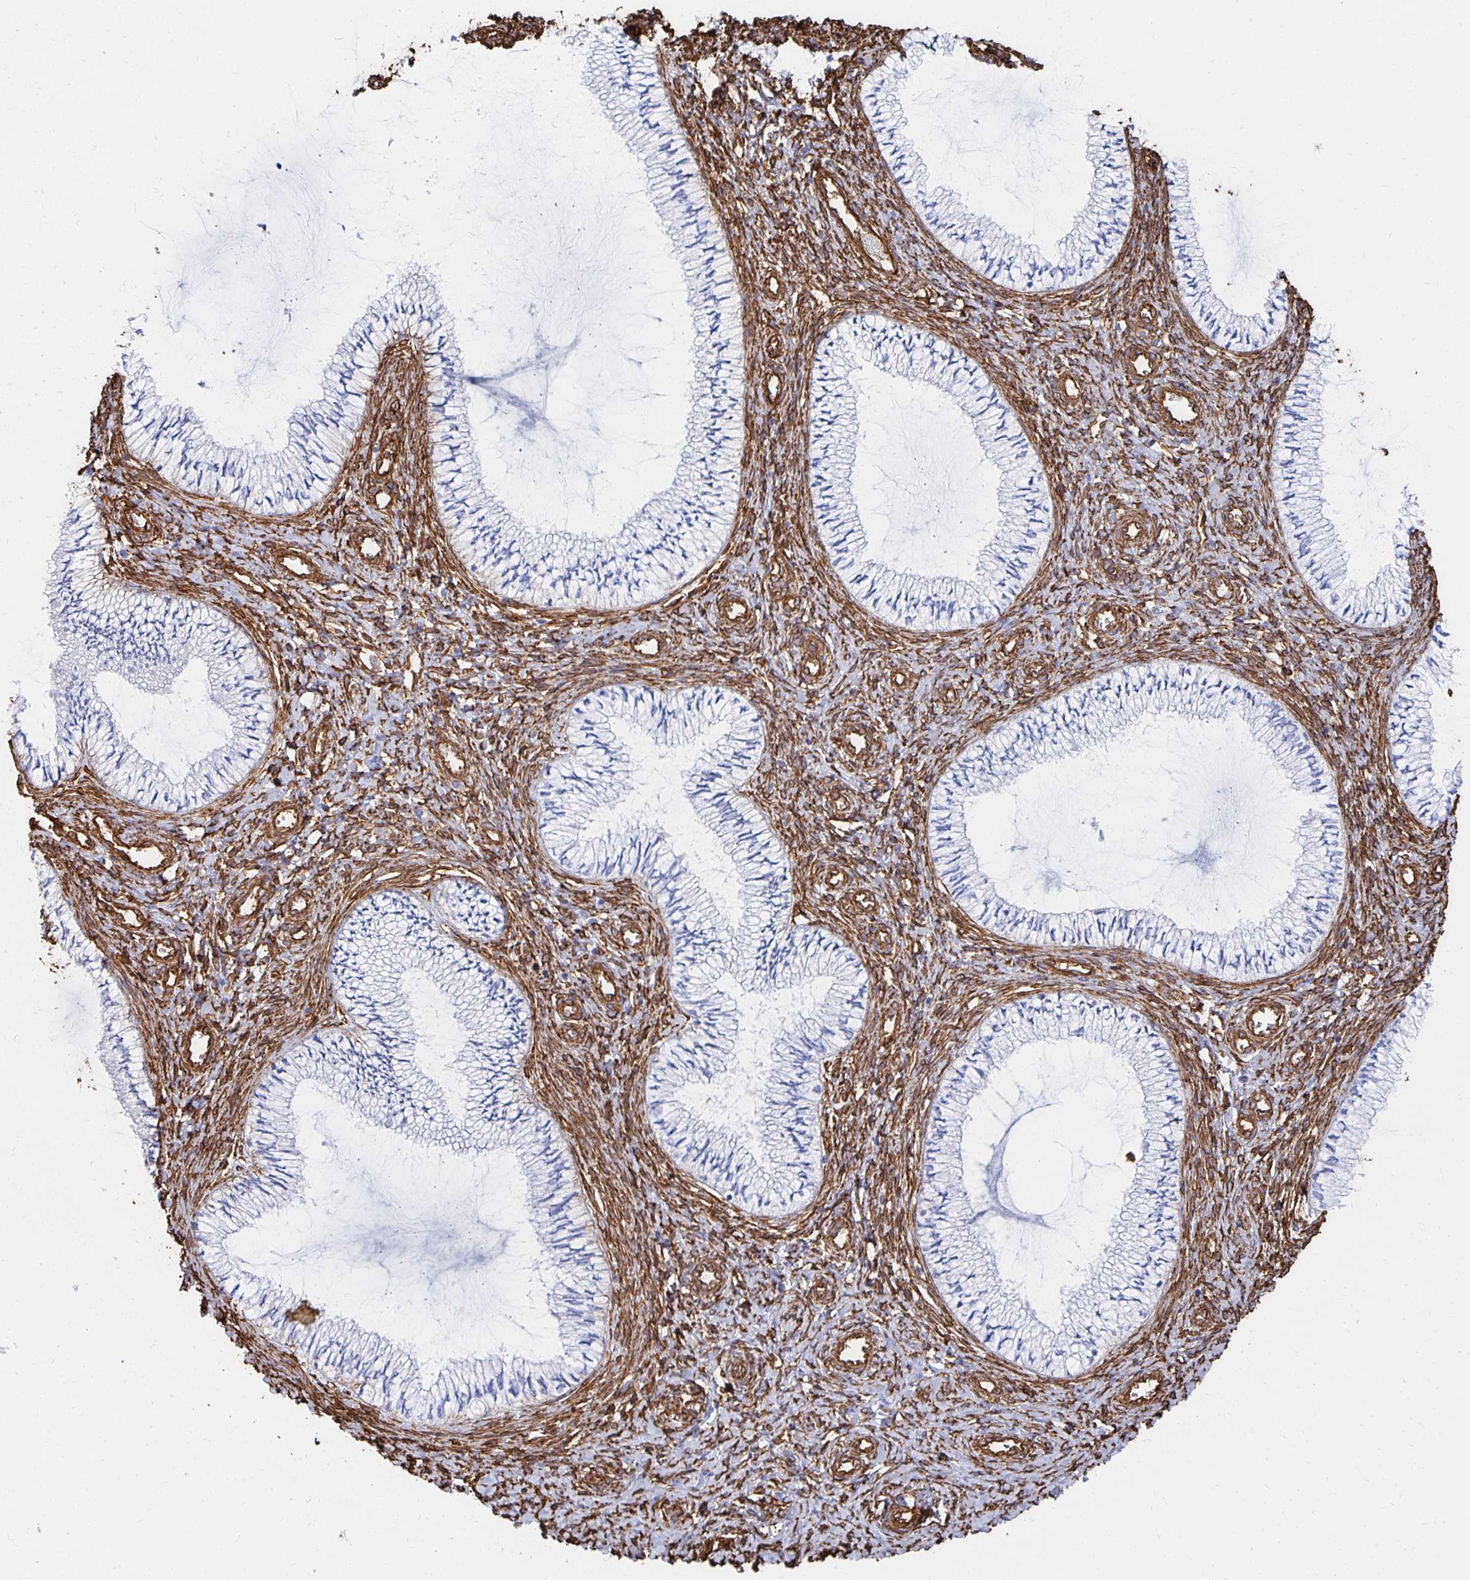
{"staining": {"intensity": "negative", "quantity": "none", "location": "none"}, "tissue": "cervix", "cell_type": "Glandular cells", "image_type": "normal", "snomed": [{"axis": "morphology", "description": "Normal tissue, NOS"}, {"axis": "topography", "description": "Cervix"}], "caption": "The micrograph exhibits no significant staining in glandular cells of cervix.", "gene": "VIPR2", "patient": {"sex": "female", "age": 24}}